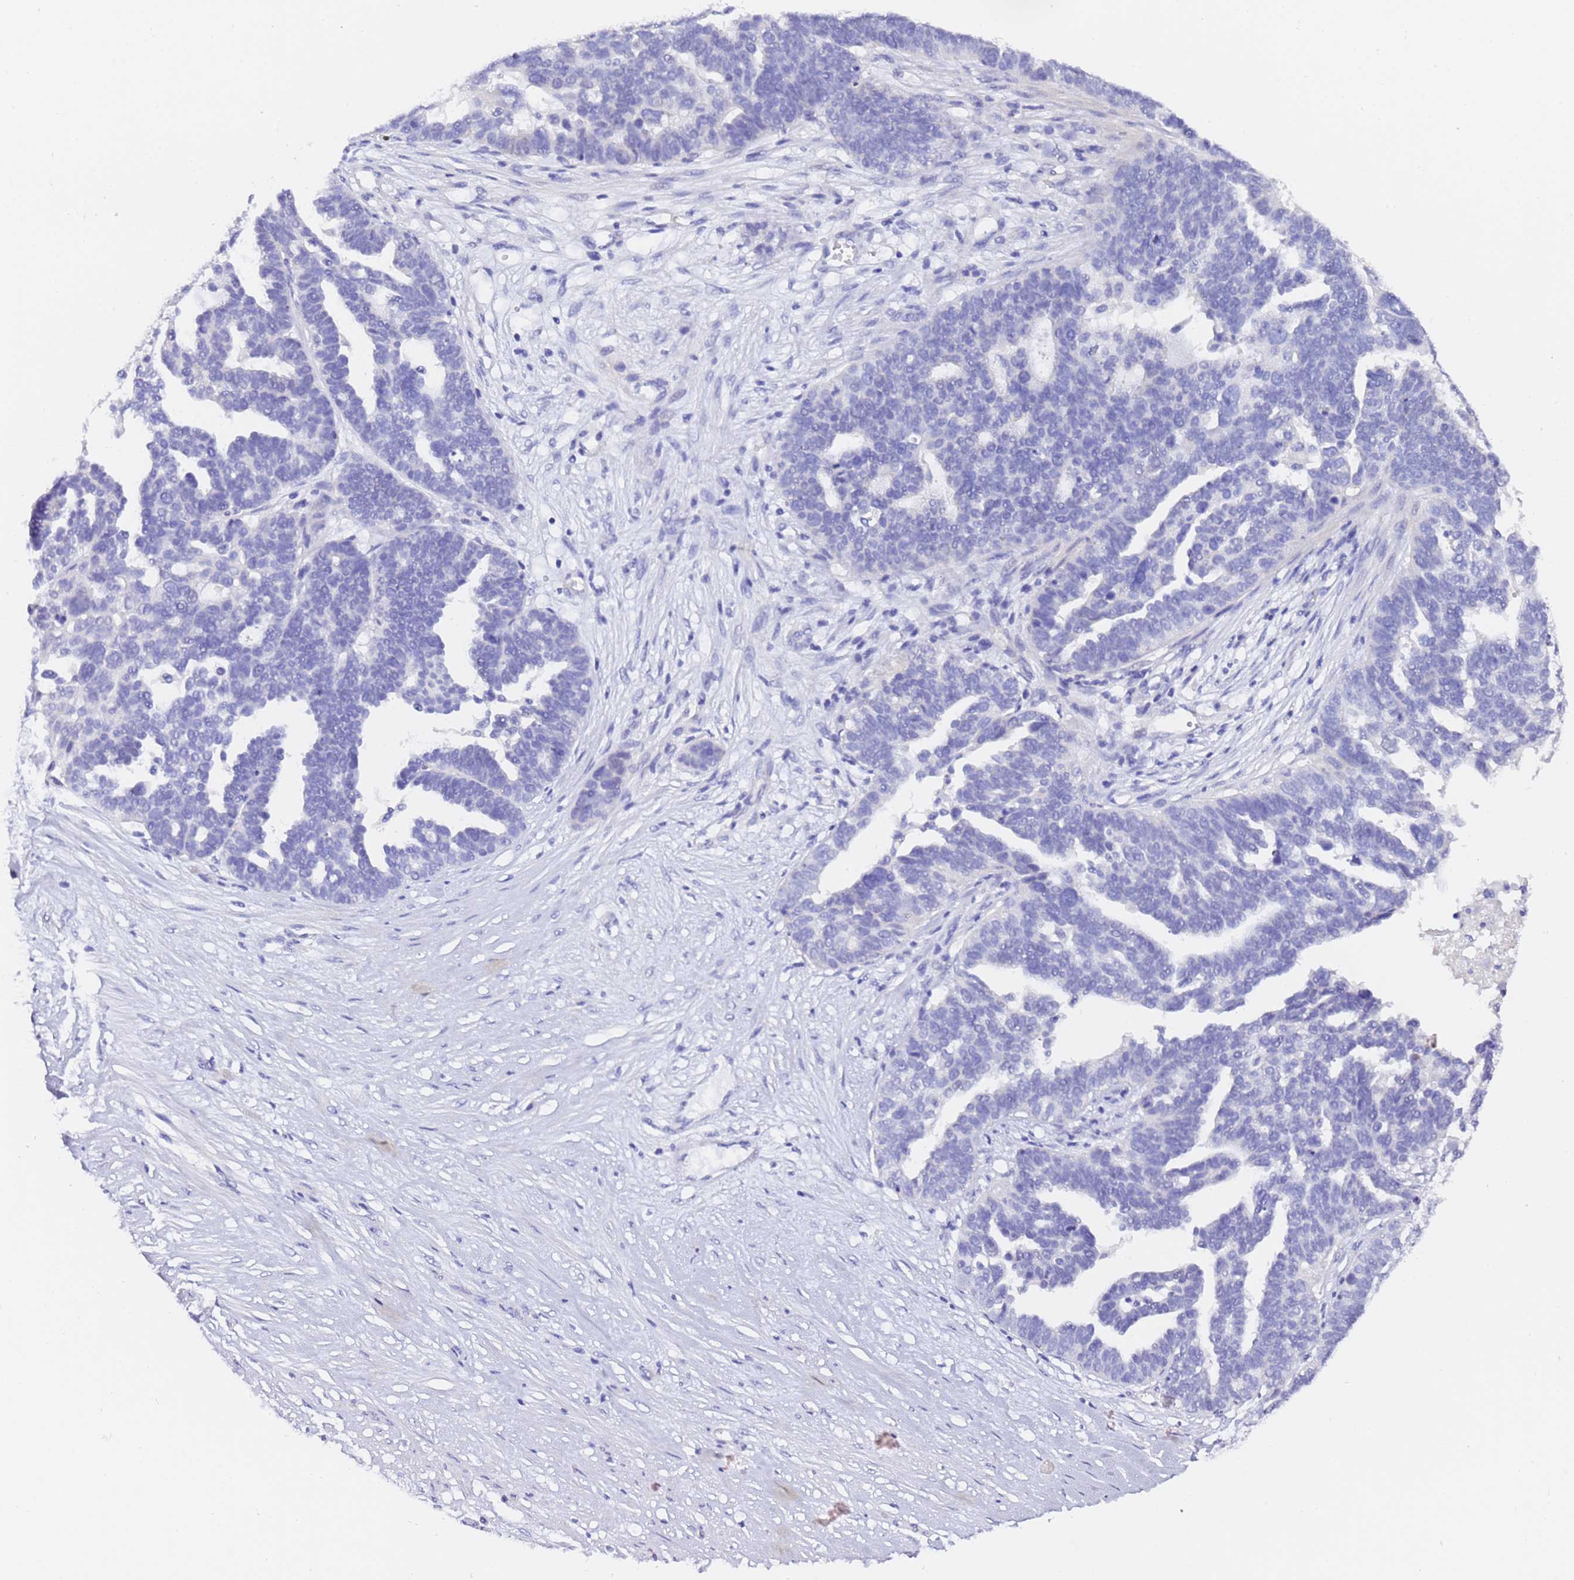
{"staining": {"intensity": "negative", "quantity": "none", "location": "none"}, "tissue": "ovarian cancer", "cell_type": "Tumor cells", "image_type": "cancer", "snomed": [{"axis": "morphology", "description": "Cystadenocarcinoma, serous, NOS"}, {"axis": "topography", "description": "Ovary"}], "caption": "Ovarian cancer (serous cystadenocarcinoma) was stained to show a protein in brown. There is no significant expression in tumor cells.", "gene": "GABRA1", "patient": {"sex": "female", "age": 59}}